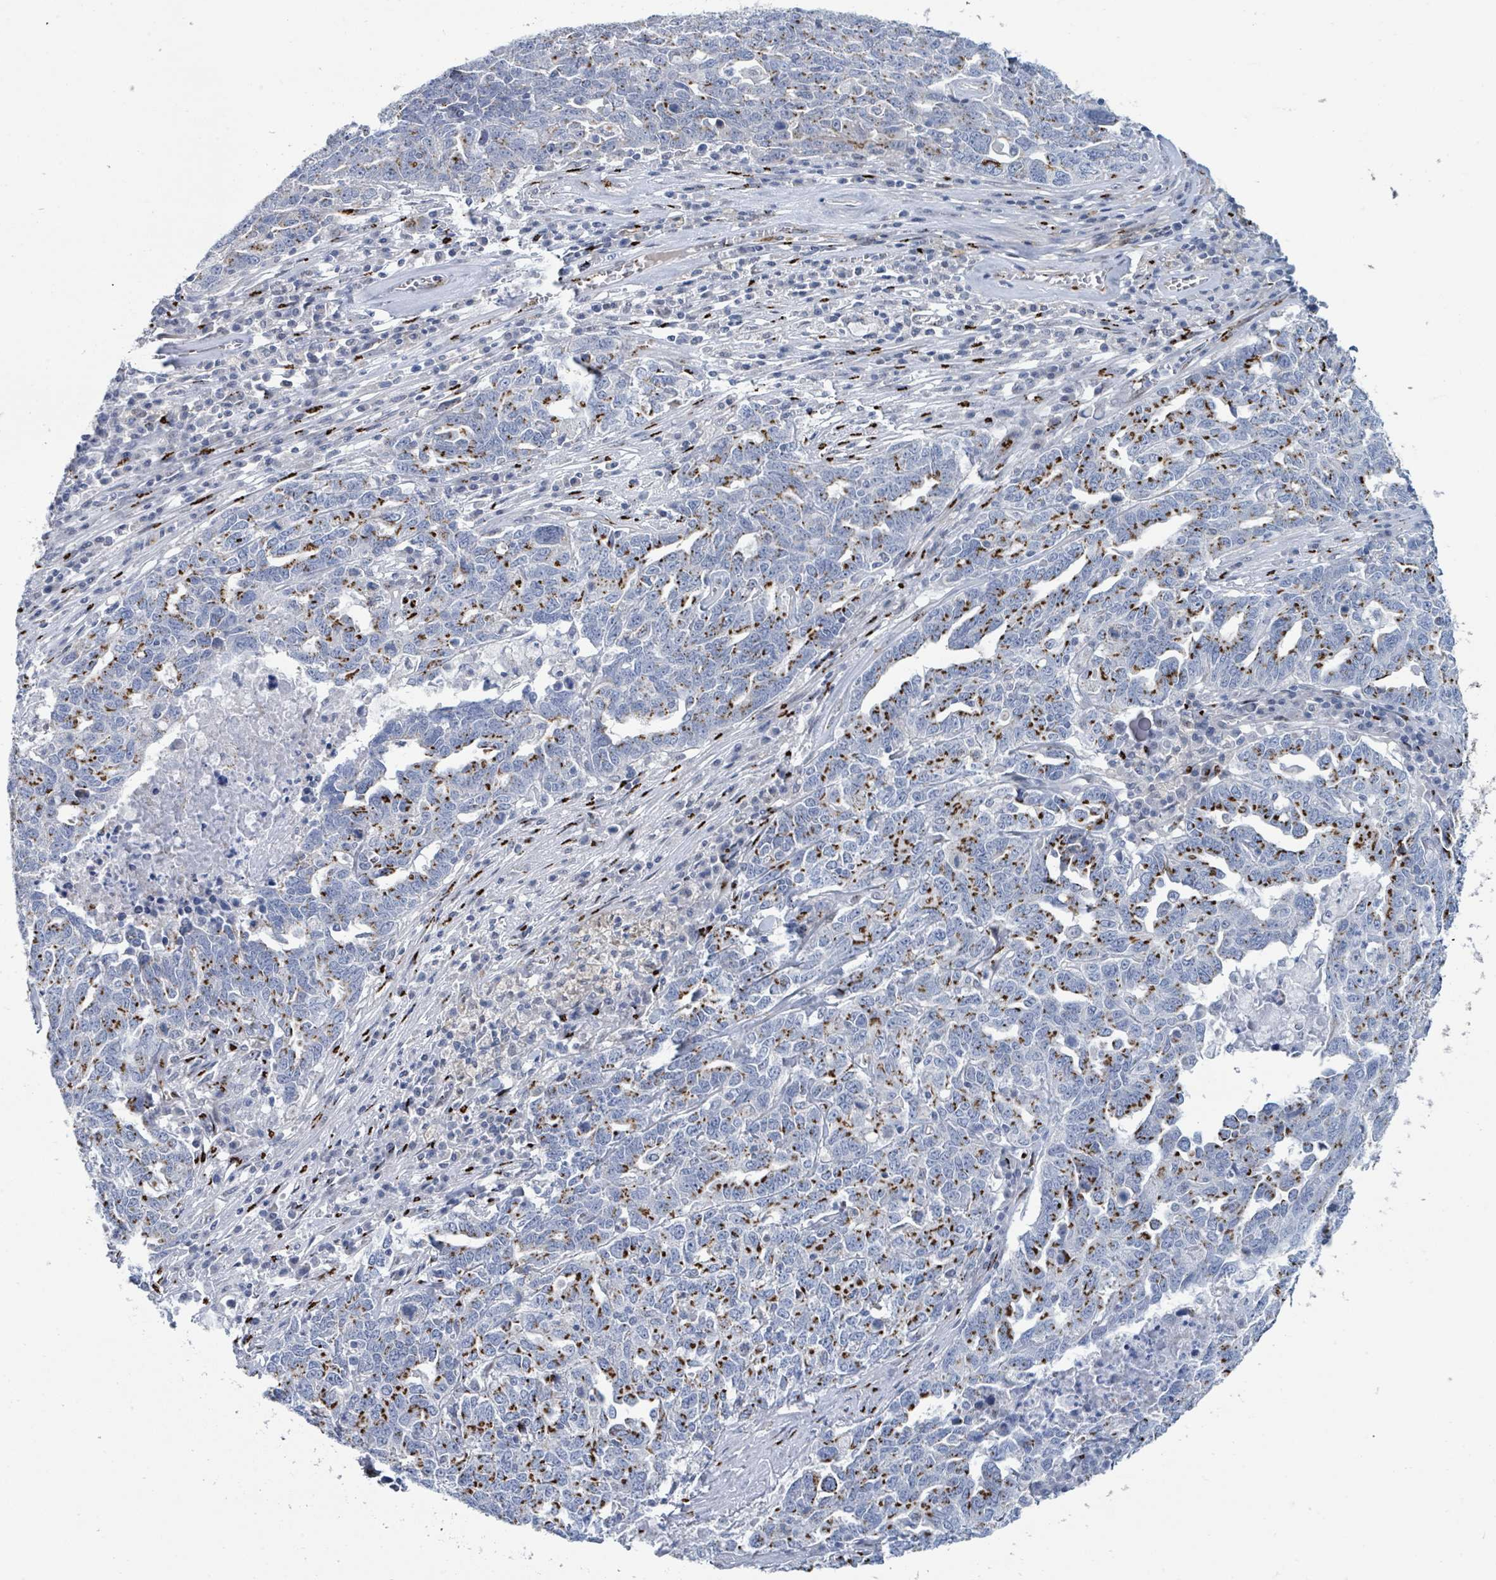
{"staining": {"intensity": "strong", "quantity": "25%-75%", "location": "cytoplasmic/membranous"}, "tissue": "ovarian cancer", "cell_type": "Tumor cells", "image_type": "cancer", "snomed": [{"axis": "morphology", "description": "Carcinoma, endometroid"}, {"axis": "topography", "description": "Ovary"}], "caption": "Strong cytoplasmic/membranous positivity for a protein is identified in about 25%-75% of tumor cells of ovarian endometroid carcinoma using immunohistochemistry (IHC).", "gene": "DCAF5", "patient": {"sex": "female", "age": 62}}